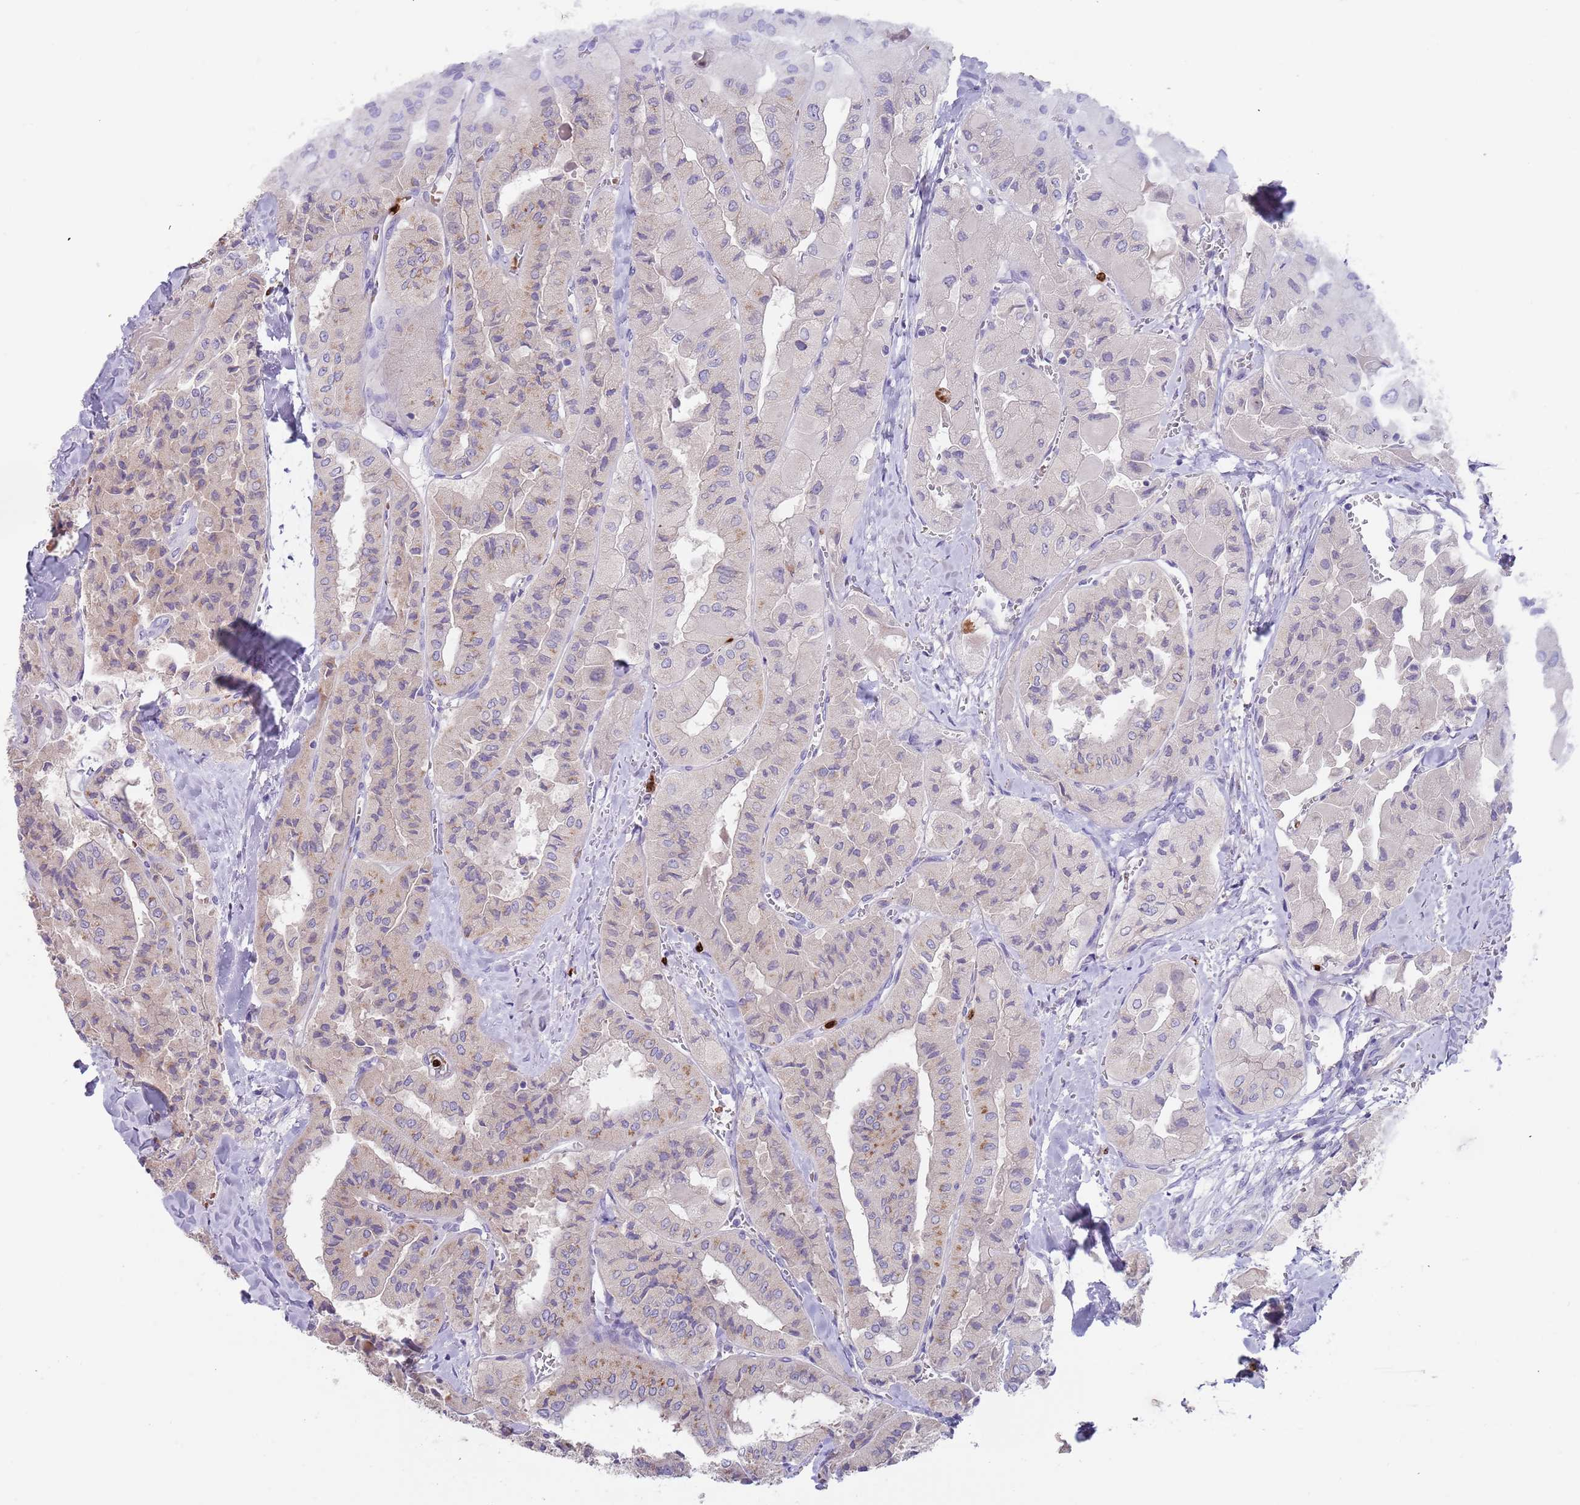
{"staining": {"intensity": "moderate", "quantity": "<25%", "location": "cytoplasmic/membranous"}, "tissue": "thyroid cancer", "cell_type": "Tumor cells", "image_type": "cancer", "snomed": [{"axis": "morphology", "description": "Normal tissue, NOS"}, {"axis": "morphology", "description": "Papillary adenocarcinoma, NOS"}, {"axis": "topography", "description": "Thyroid gland"}], "caption": "A micrograph of human thyroid papillary adenocarcinoma stained for a protein reveals moderate cytoplasmic/membranous brown staining in tumor cells. (IHC, brightfield microscopy, high magnification).", "gene": "TMEM251", "patient": {"sex": "female", "age": 59}}